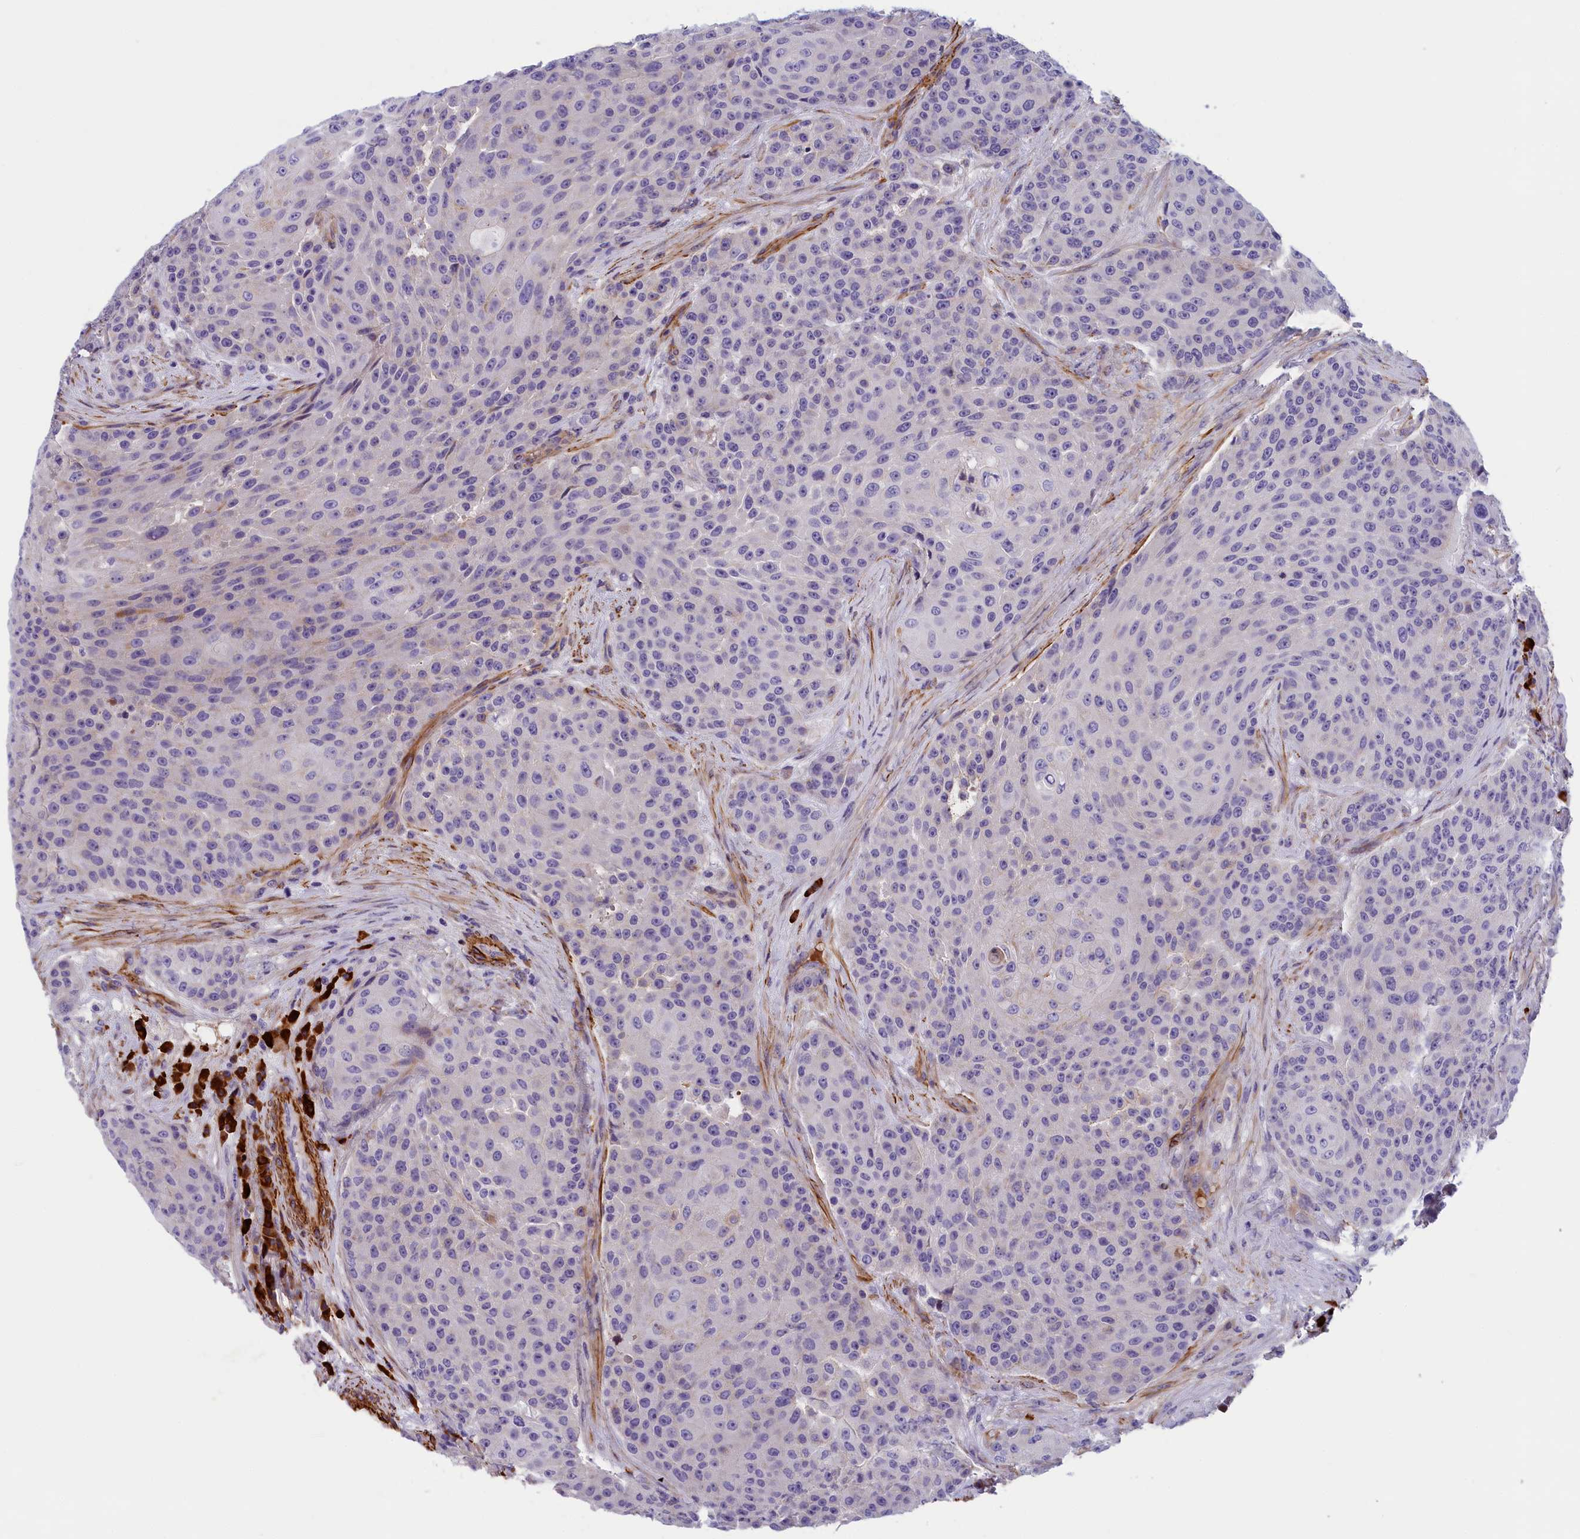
{"staining": {"intensity": "negative", "quantity": "none", "location": "none"}, "tissue": "urothelial cancer", "cell_type": "Tumor cells", "image_type": "cancer", "snomed": [{"axis": "morphology", "description": "Urothelial carcinoma, High grade"}, {"axis": "topography", "description": "Urinary bladder"}], "caption": "IHC micrograph of neoplastic tissue: urothelial cancer stained with DAB (3,3'-diaminobenzidine) shows no significant protein staining in tumor cells. (IHC, brightfield microscopy, high magnification).", "gene": "BCL2L13", "patient": {"sex": "female", "age": 63}}